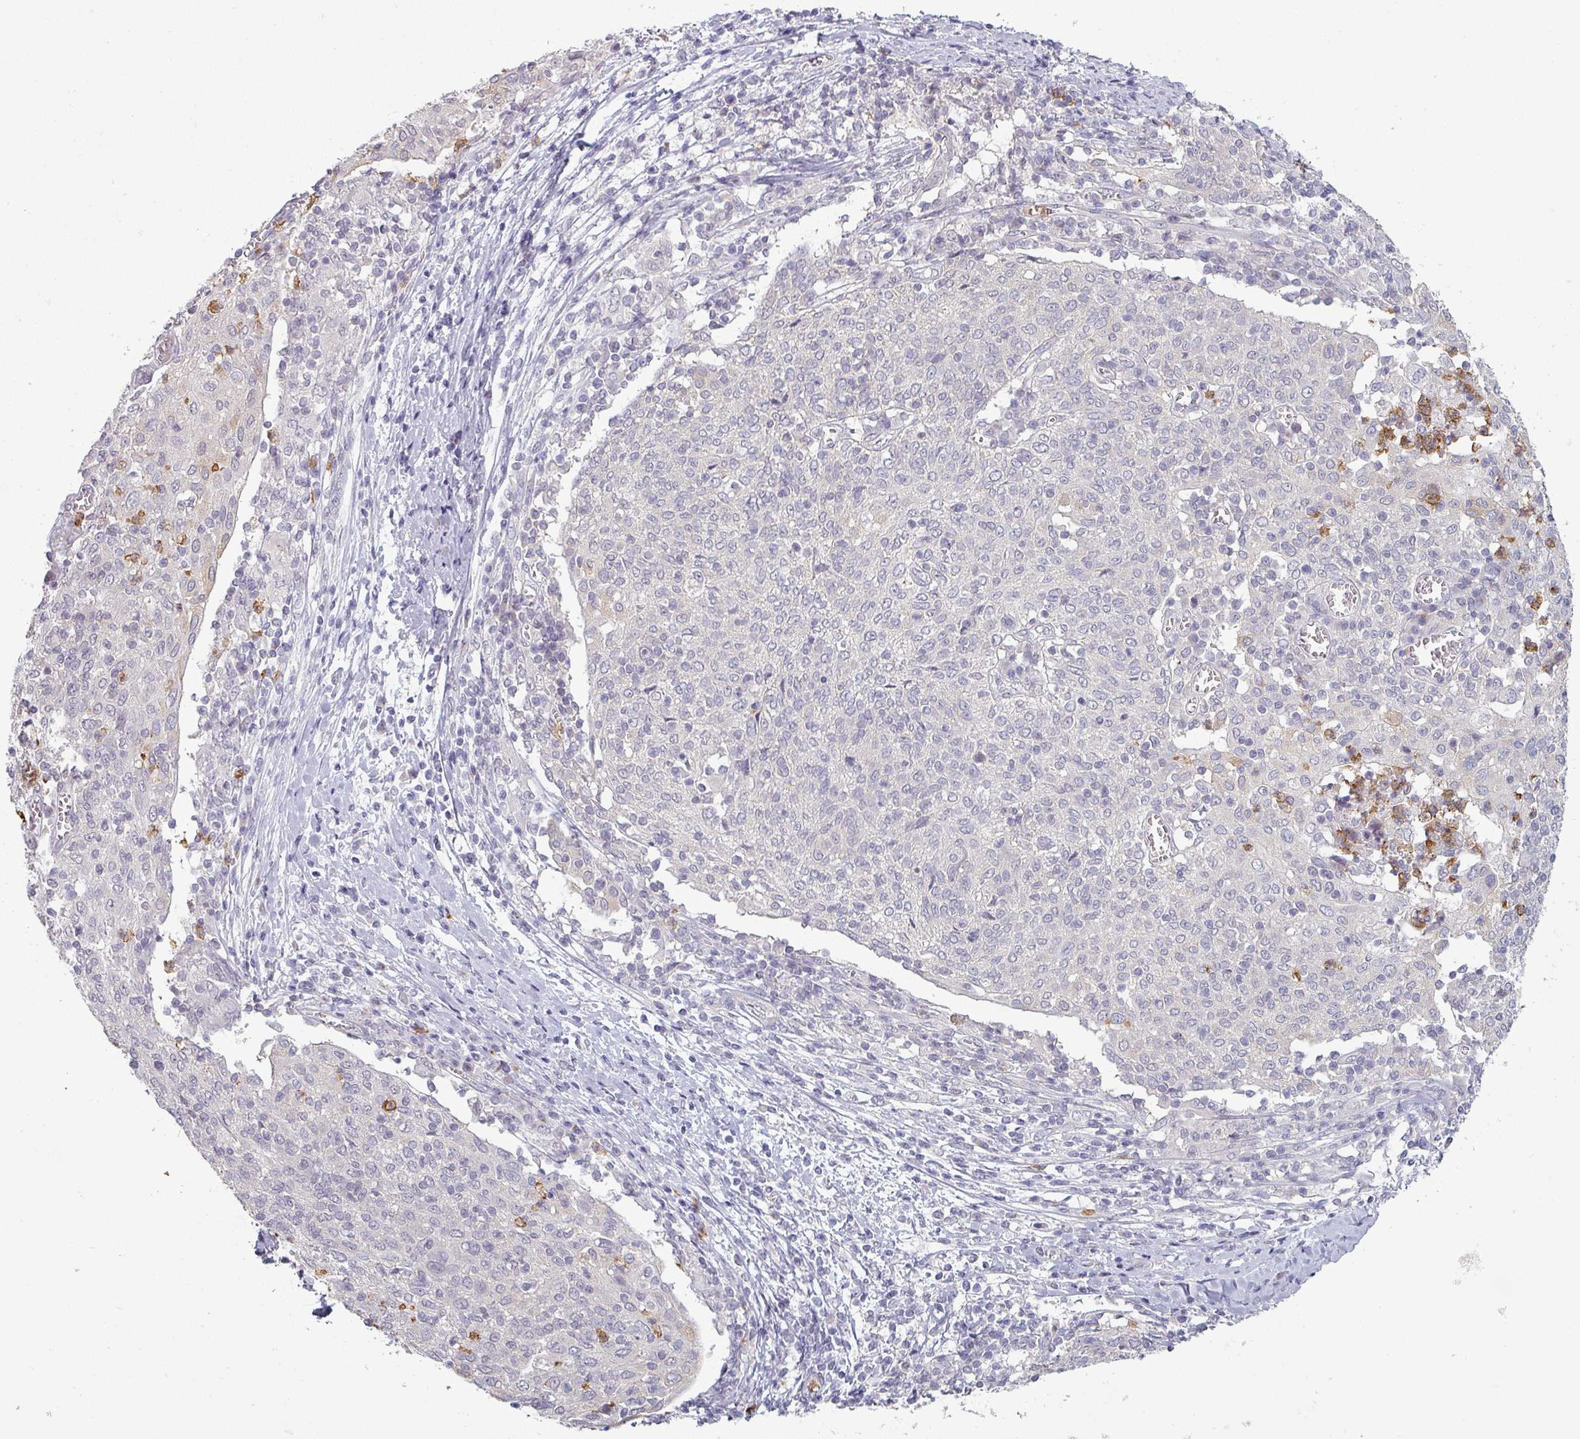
{"staining": {"intensity": "negative", "quantity": "none", "location": "none"}, "tissue": "cervical cancer", "cell_type": "Tumor cells", "image_type": "cancer", "snomed": [{"axis": "morphology", "description": "Squamous cell carcinoma, NOS"}, {"axis": "topography", "description": "Cervix"}], "caption": "DAB immunohistochemical staining of human cervical cancer demonstrates no significant staining in tumor cells.", "gene": "MAGEC3", "patient": {"sex": "female", "age": 52}}